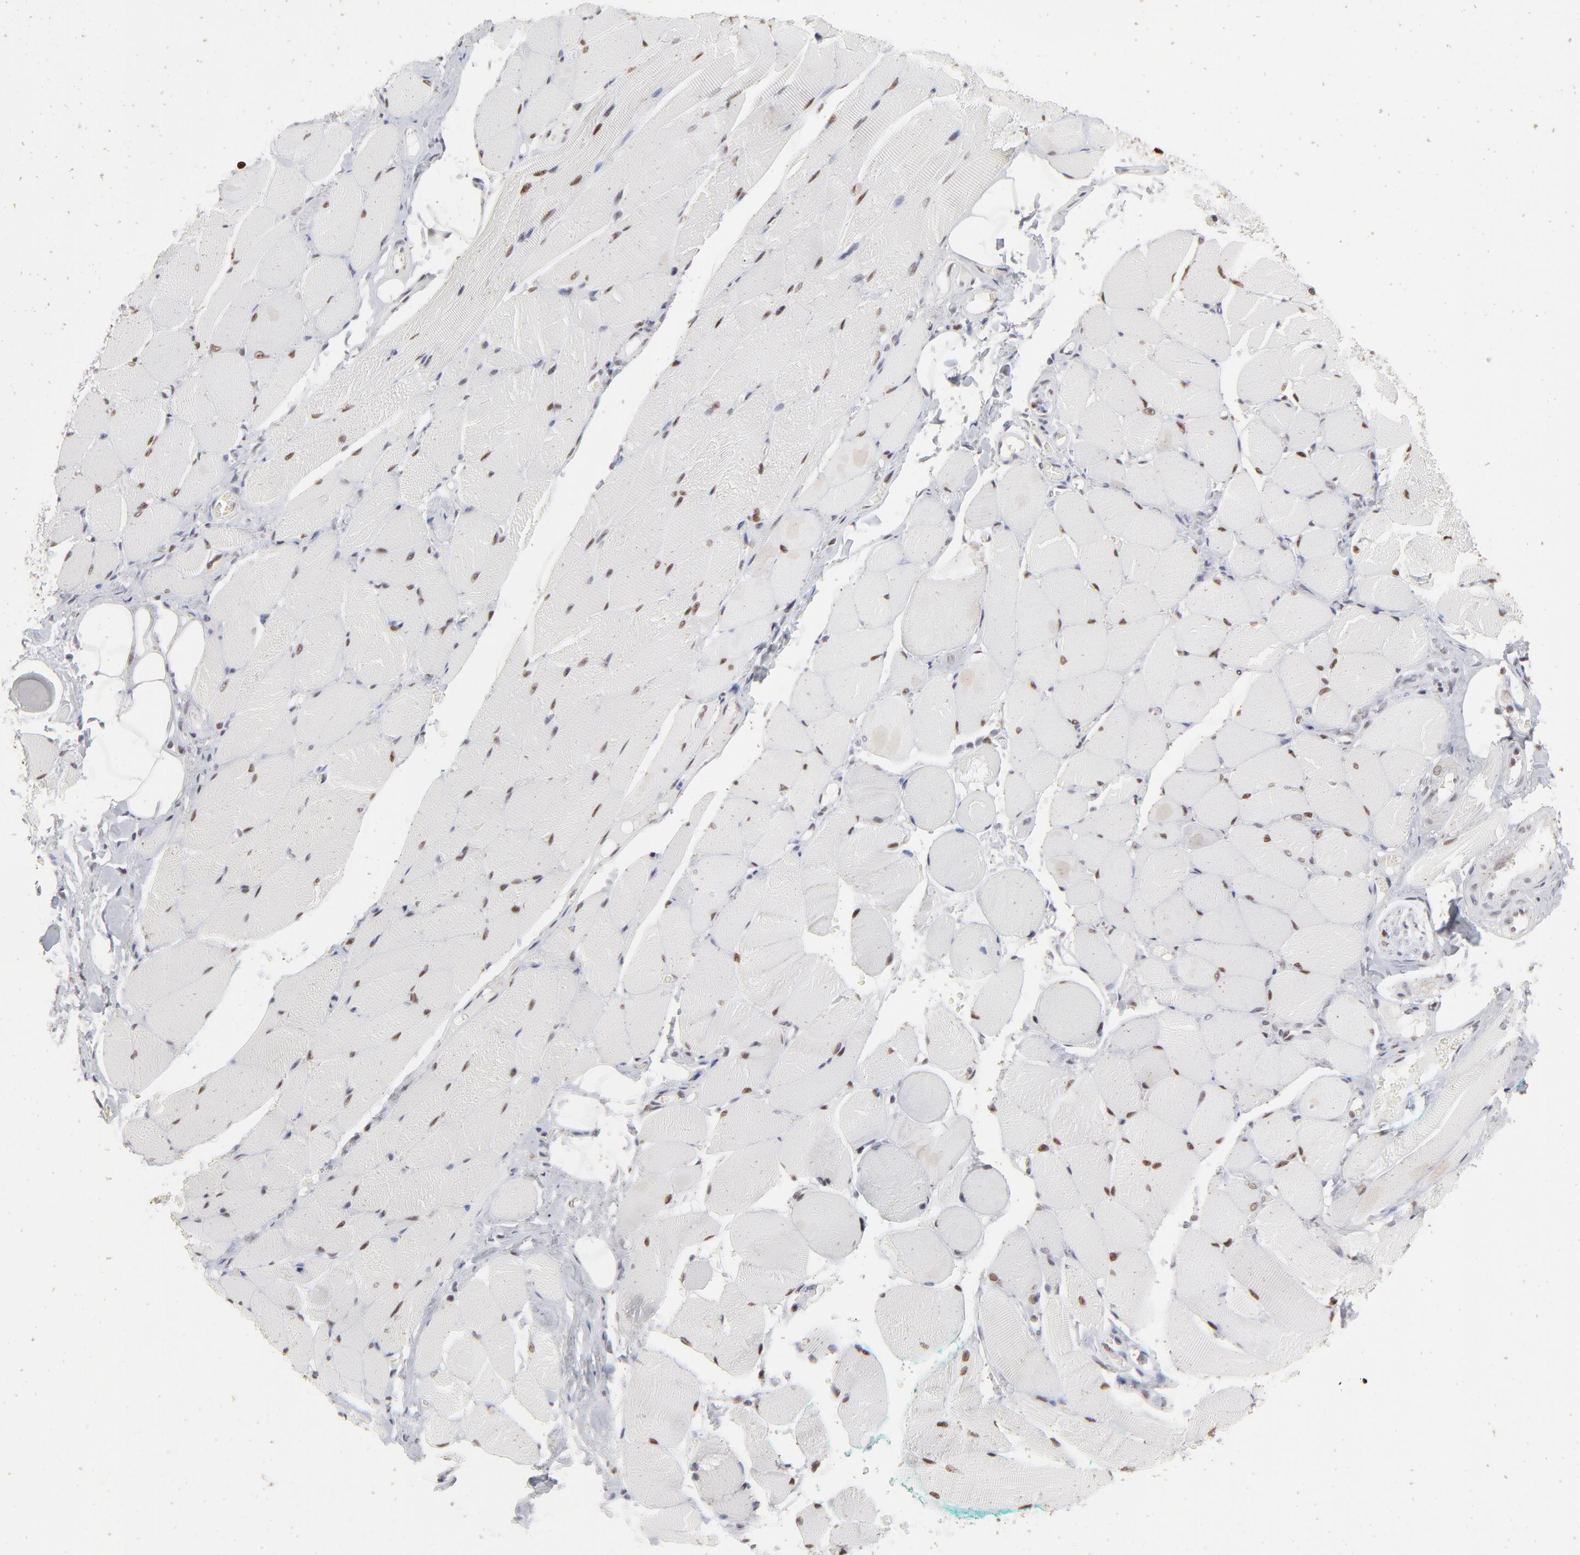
{"staining": {"intensity": "strong", "quantity": ">75%", "location": "nuclear"}, "tissue": "skeletal muscle", "cell_type": "Myocytes", "image_type": "normal", "snomed": [{"axis": "morphology", "description": "Normal tissue, NOS"}, {"axis": "topography", "description": "Skeletal muscle"}, {"axis": "topography", "description": "Peripheral nerve tissue"}], "caption": "There is high levels of strong nuclear positivity in myocytes of unremarkable skeletal muscle, as demonstrated by immunohistochemical staining (brown color).", "gene": "PARP1", "patient": {"sex": "female", "age": 84}}